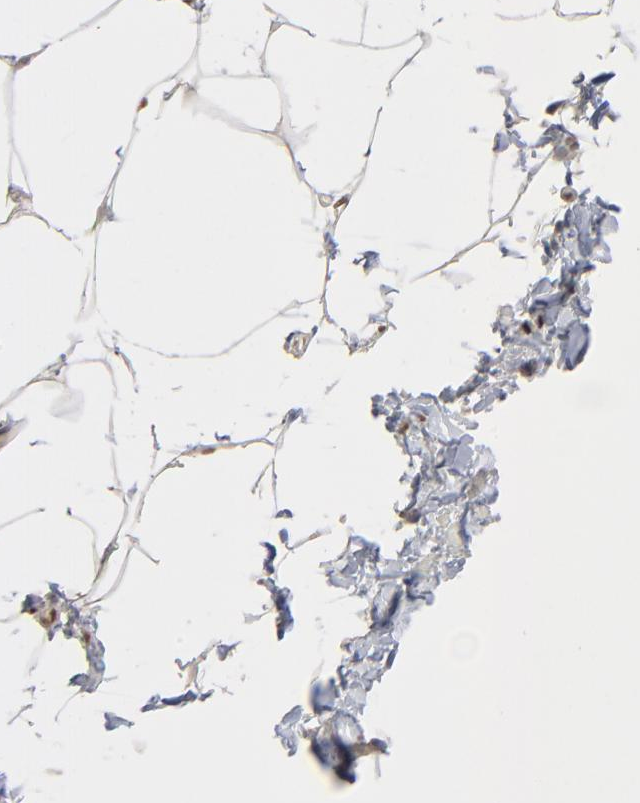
{"staining": {"intensity": "moderate", "quantity": "25%-75%", "location": "nuclear"}, "tissue": "adipose tissue", "cell_type": "Adipocytes", "image_type": "normal", "snomed": [{"axis": "morphology", "description": "Normal tissue, NOS"}, {"axis": "topography", "description": "Vascular tissue"}], "caption": "Protein analysis of normal adipose tissue exhibits moderate nuclear staining in approximately 25%-75% of adipocytes.", "gene": "NFIB", "patient": {"sex": "male", "age": 41}}